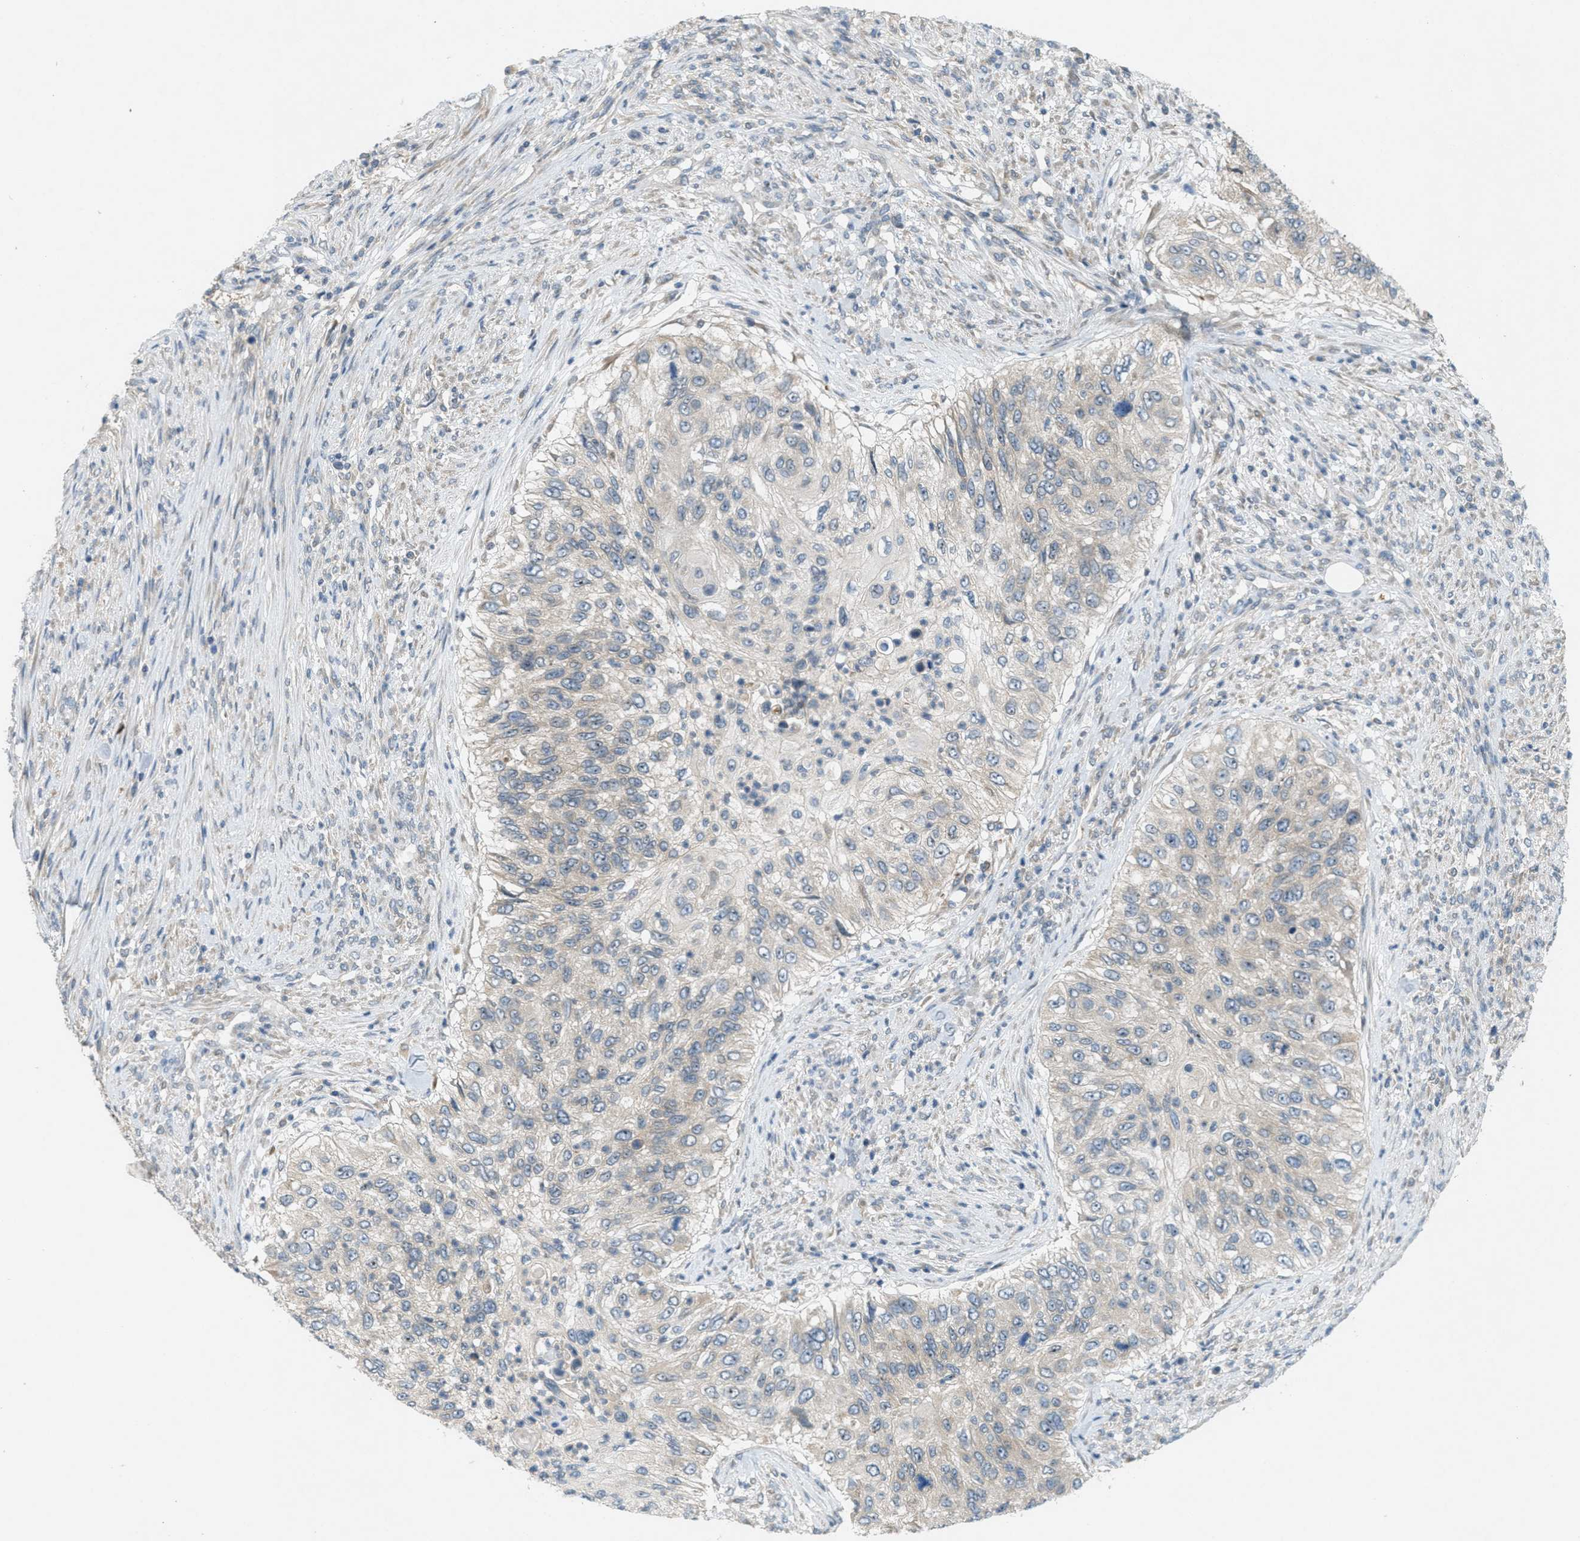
{"staining": {"intensity": "weak", "quantity": "<25%", "location": "cytoplasmic/membranous"}, "tissue": "urothelial cancer", "cell_type": "Tumor cells", "image_type": "cancer", "snomed": [{"axis": "morphology", "description": "Urothelial carcinoma, High grade"}, {"axis": "topography", "description": "Urinary bladder"}], "caption": "An immunohistochemistry micrograph of urothelial cancer is shown. There is no staining in tumor cells of urothelial cancer. (DAB (3,3'-diaminobenzidine) IHC visualized using brightfield microscopy, high magnification).", "gene": "SIGMAR1", "patient": {"sex": "female", "age": 60}}